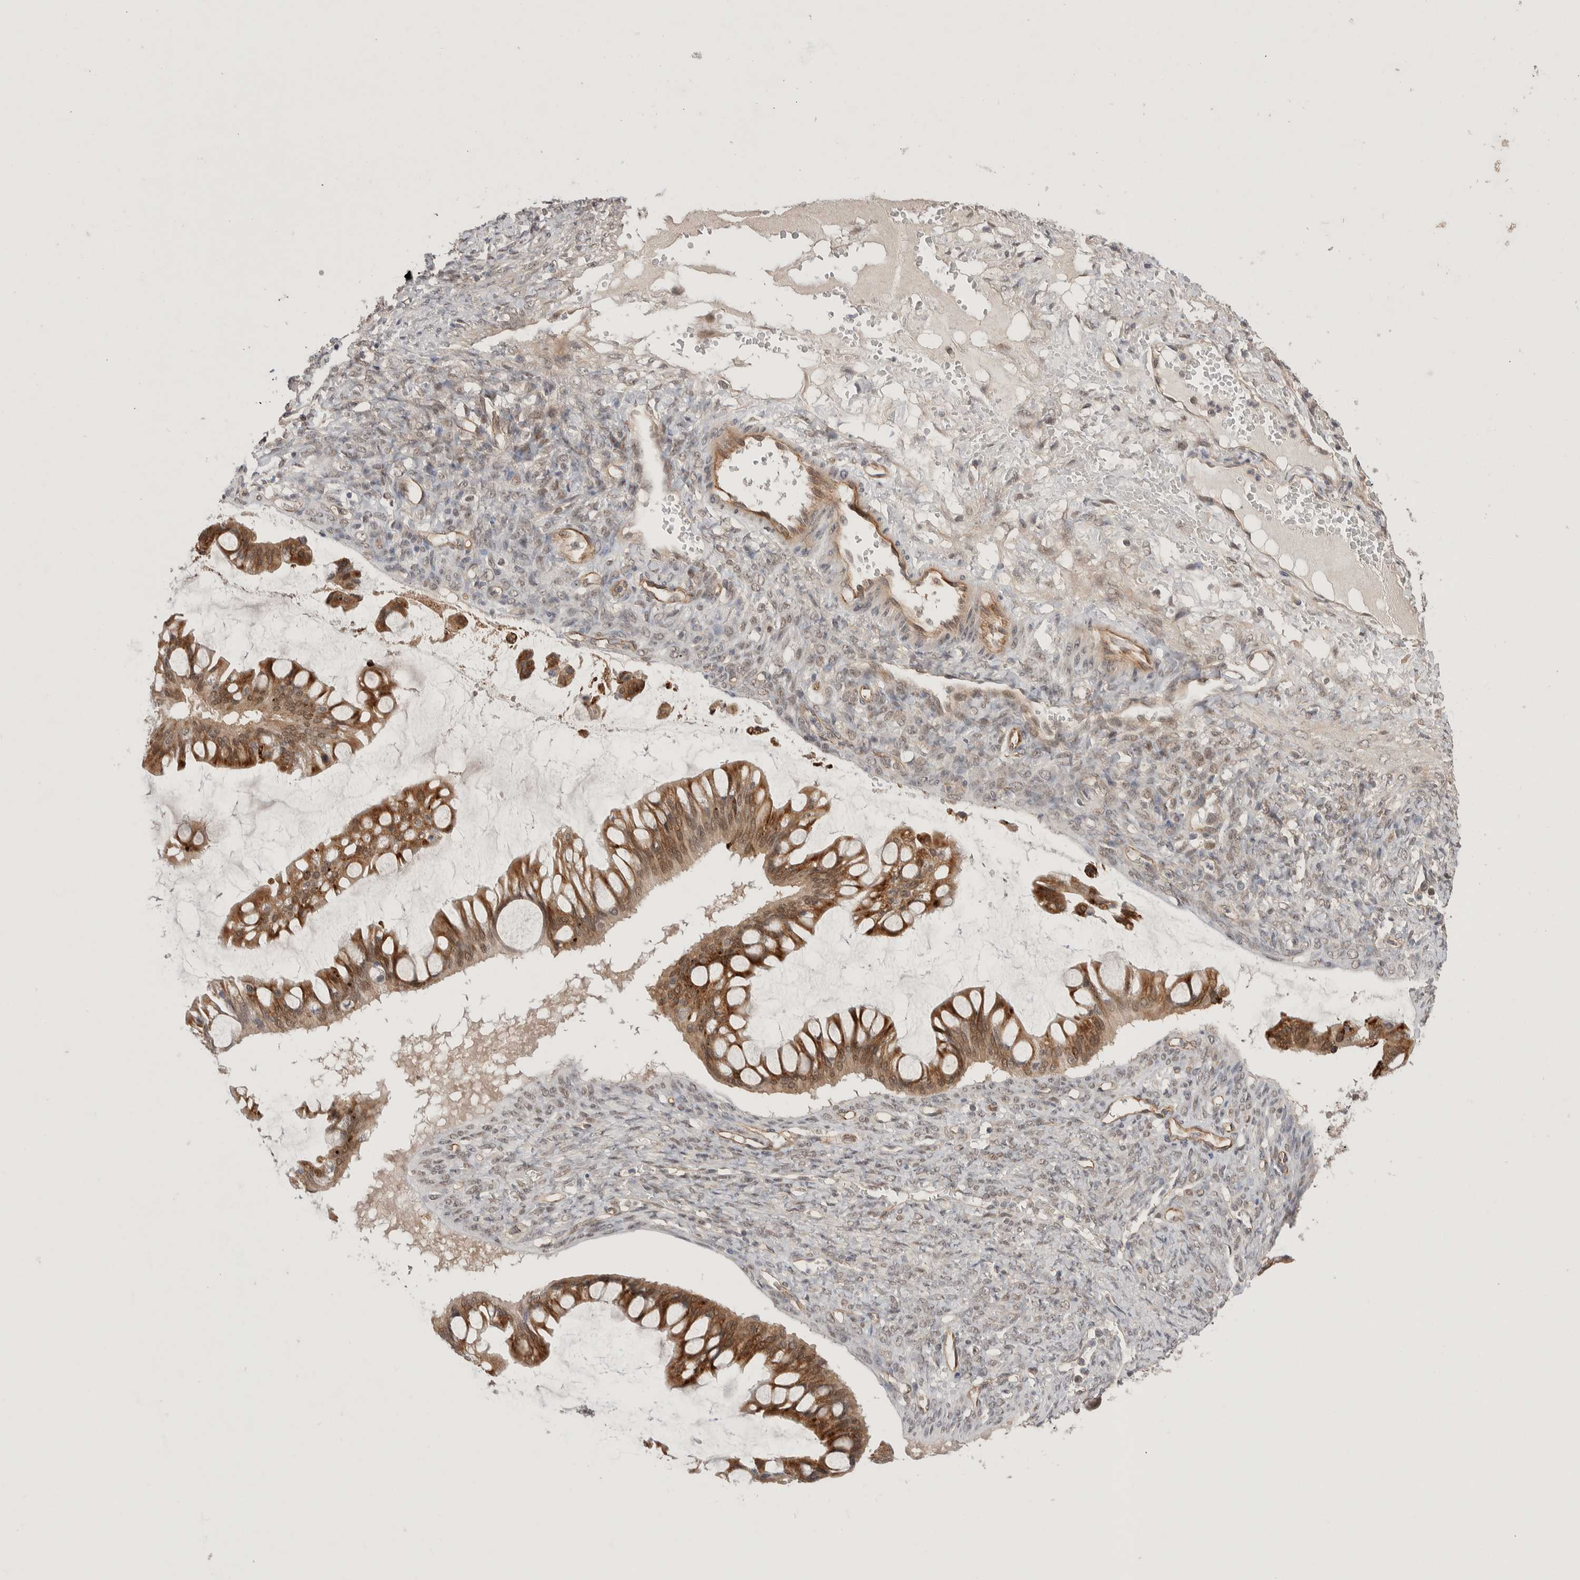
{"staining": {"intensity": "strong", "quantity": ">75%", "location": "cytoplasmic/membranous"}, "tissue": "ovarian cancer", "cell_type": "Tumor cells", "image_type": "cancer", "snomed": [{"axis": "morphology", "description": "Cystadenocarcinoma, mucinous, NOS"}, {"axis": "topography", "description": "Ovary"}], "caption": "Immunohistochemical staining of human ovarian cancer displays high levels of strong cytoplasmic/membranous positivity in about >75% of tumor cells.", "gene": "ZNF704", "patient": {"sex": "female", "age": 73}}